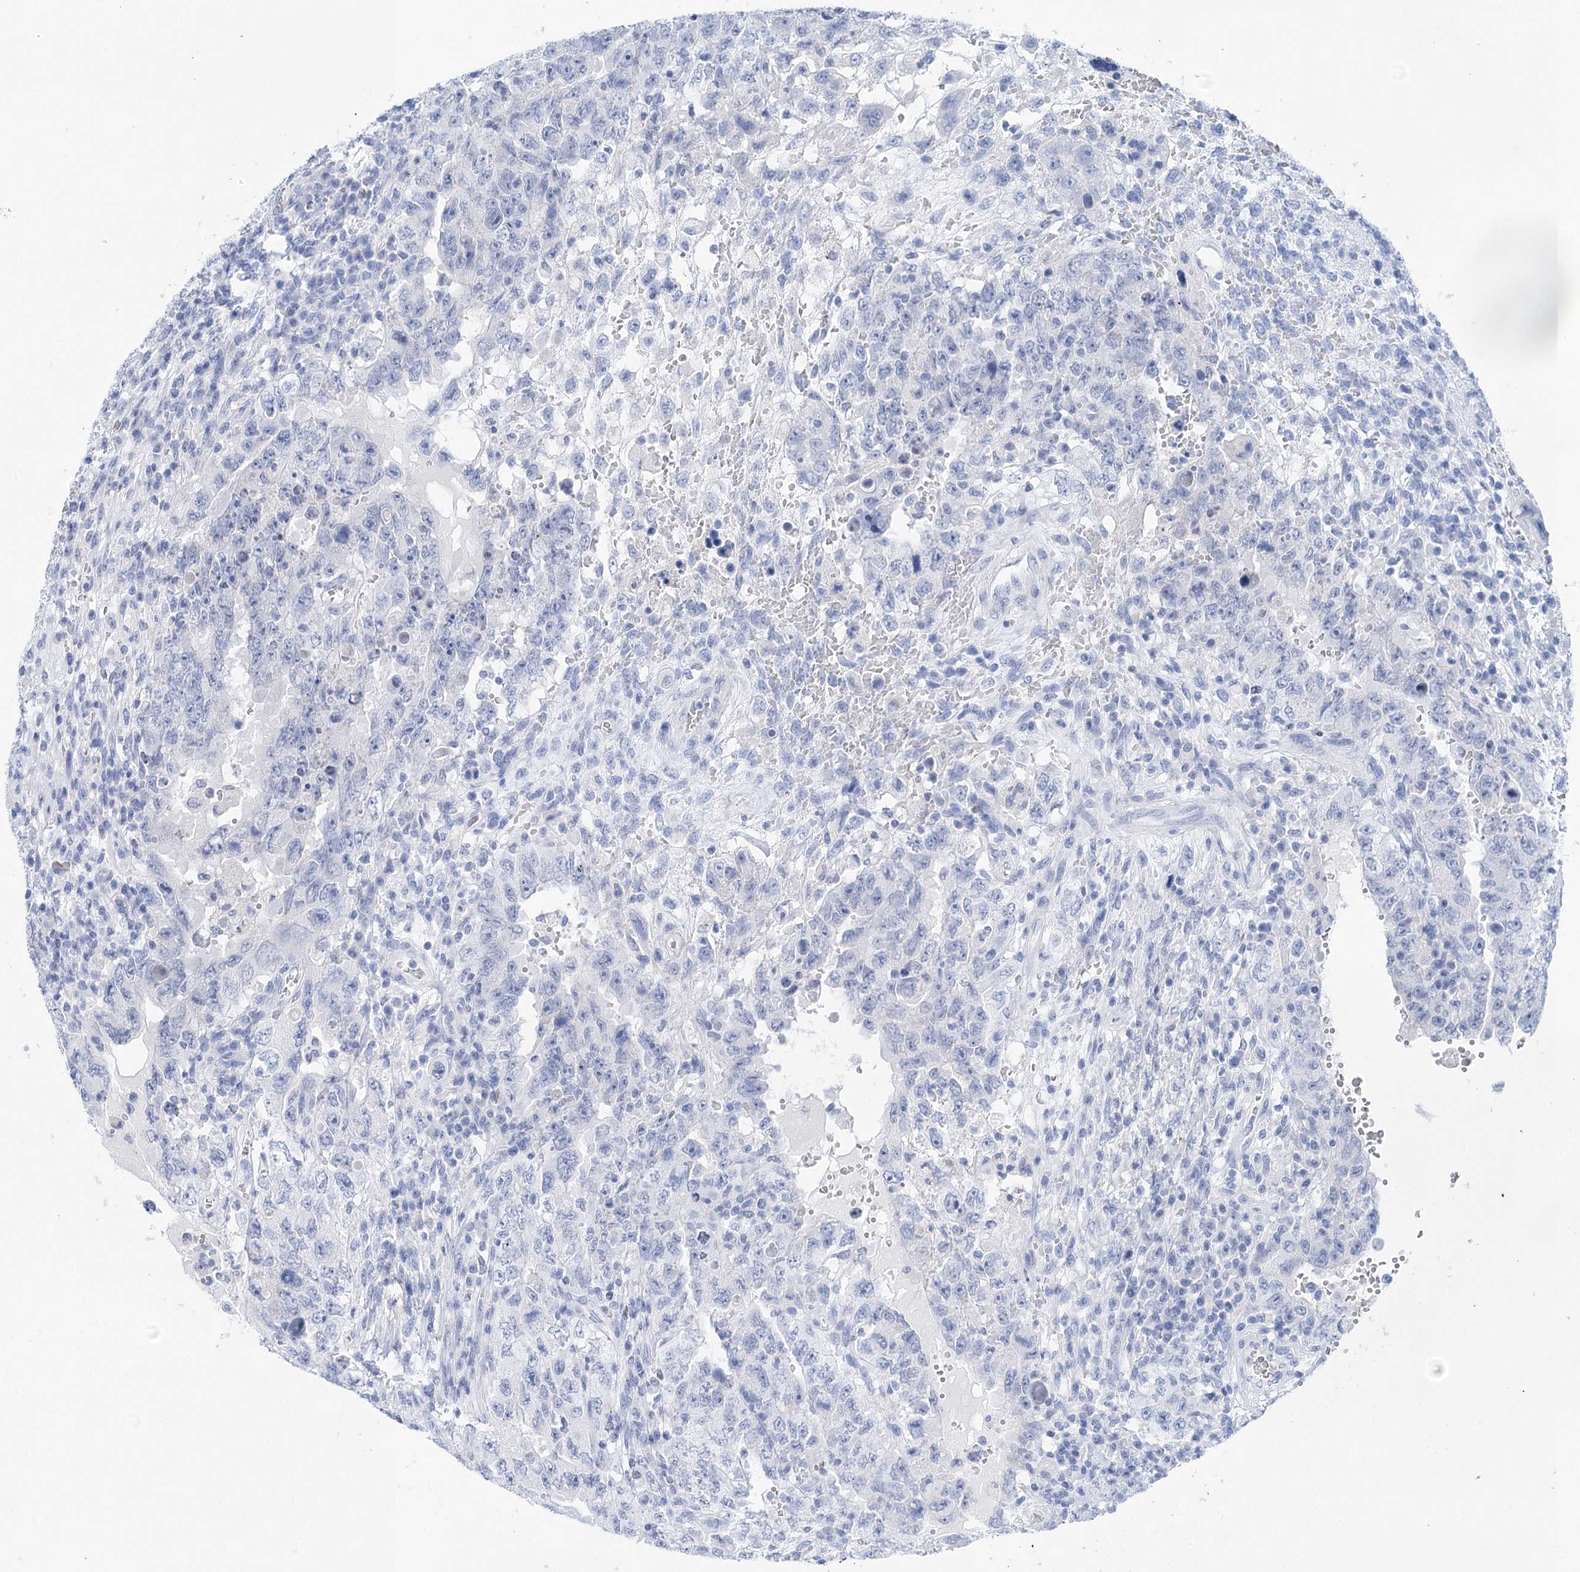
{"staining": {"intensity": "negative", "quantity": "none", "location": "none"}, "tissue": "testis cancer", "cell_type": "Tumor cells", "image_type": "cancer", "snomed": [{"axis": "morphology", "description": "Carcinoma, Embryonal, NOS"}, {"axis": "topography", "description": "Testis"}], "caption": "Tumor cells are negative for brown protein staining in testis embryonal carcinoma. (Brightfield microscopy of DAB immunohistochemistry (IHC) at high magnification).", "gene": "LALBA", "patient": {"sex": "male", "age": 26}}